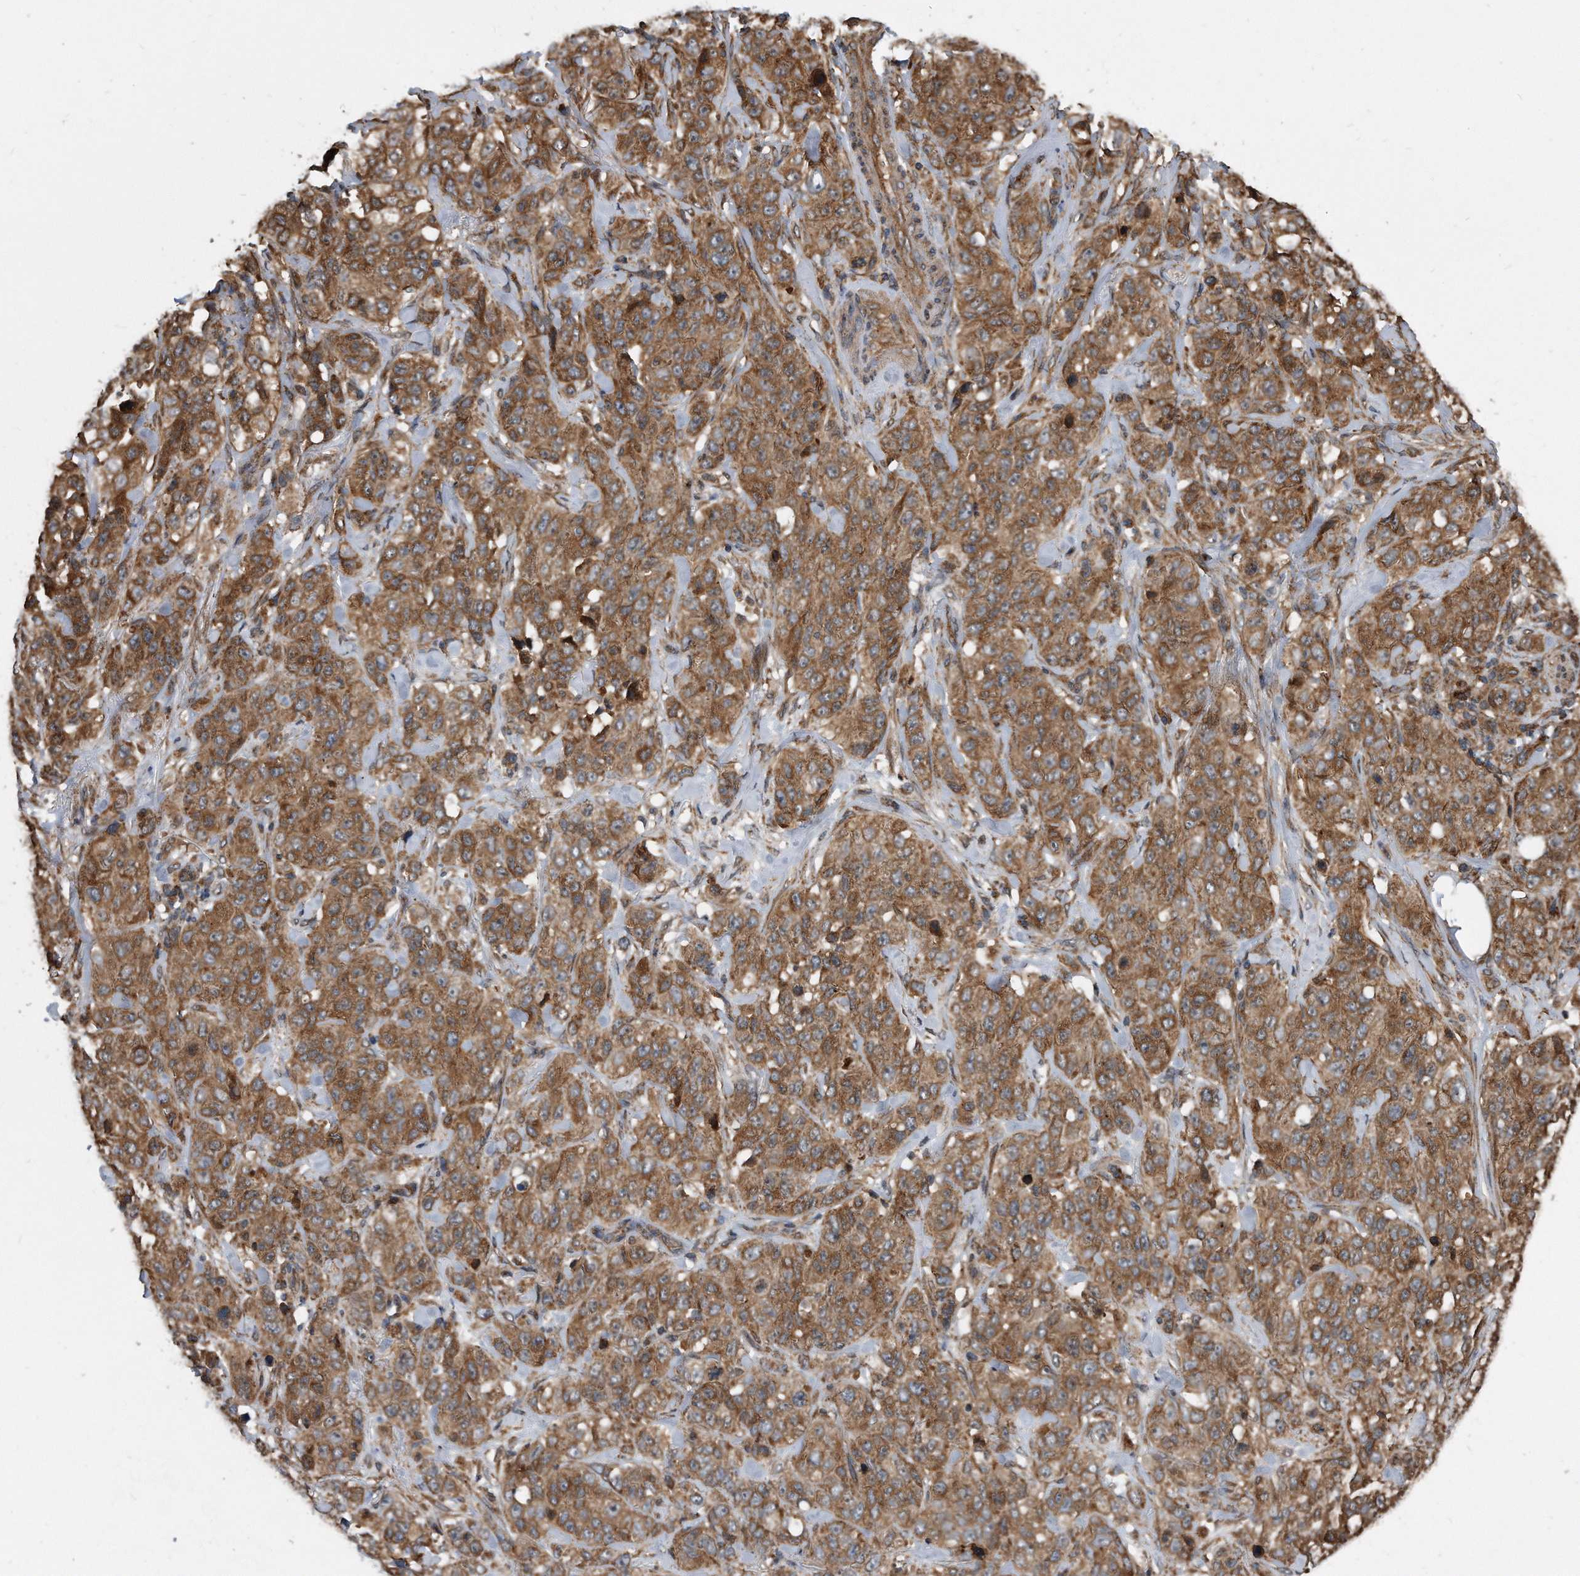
{"staining": {"intensity": "moderate", "quantity": ">75%", "location": "cytoplasmic/membranous"}, "tissue": "stomach cancer", "cell_type": "Tumor cells", "image_type": "cancer", "snomed": [{"axis": "morphology", "description": "Adenocarcinoma, NOS"}, {"axis": "topography", "description": "Stomach"}], "caption": "High-magnification brightfield microscopy of adenocarcinoma (stomach) stained with DAB (3,3'-diaminobenzidine) (brown) and counterstained with hematoxylin (blue). tumor cells exhibit moderate cytoplasmic/membranous expression is appreciated in approximately>75% of cells. Using DAB (3,3'-diaminobenzidine) (brown) and hematoxylin (blue) stains, captured at high magnification using brightfield microscopy.", "gene": "FAM136A", "patient": {"sex": "male", "age": 48}}